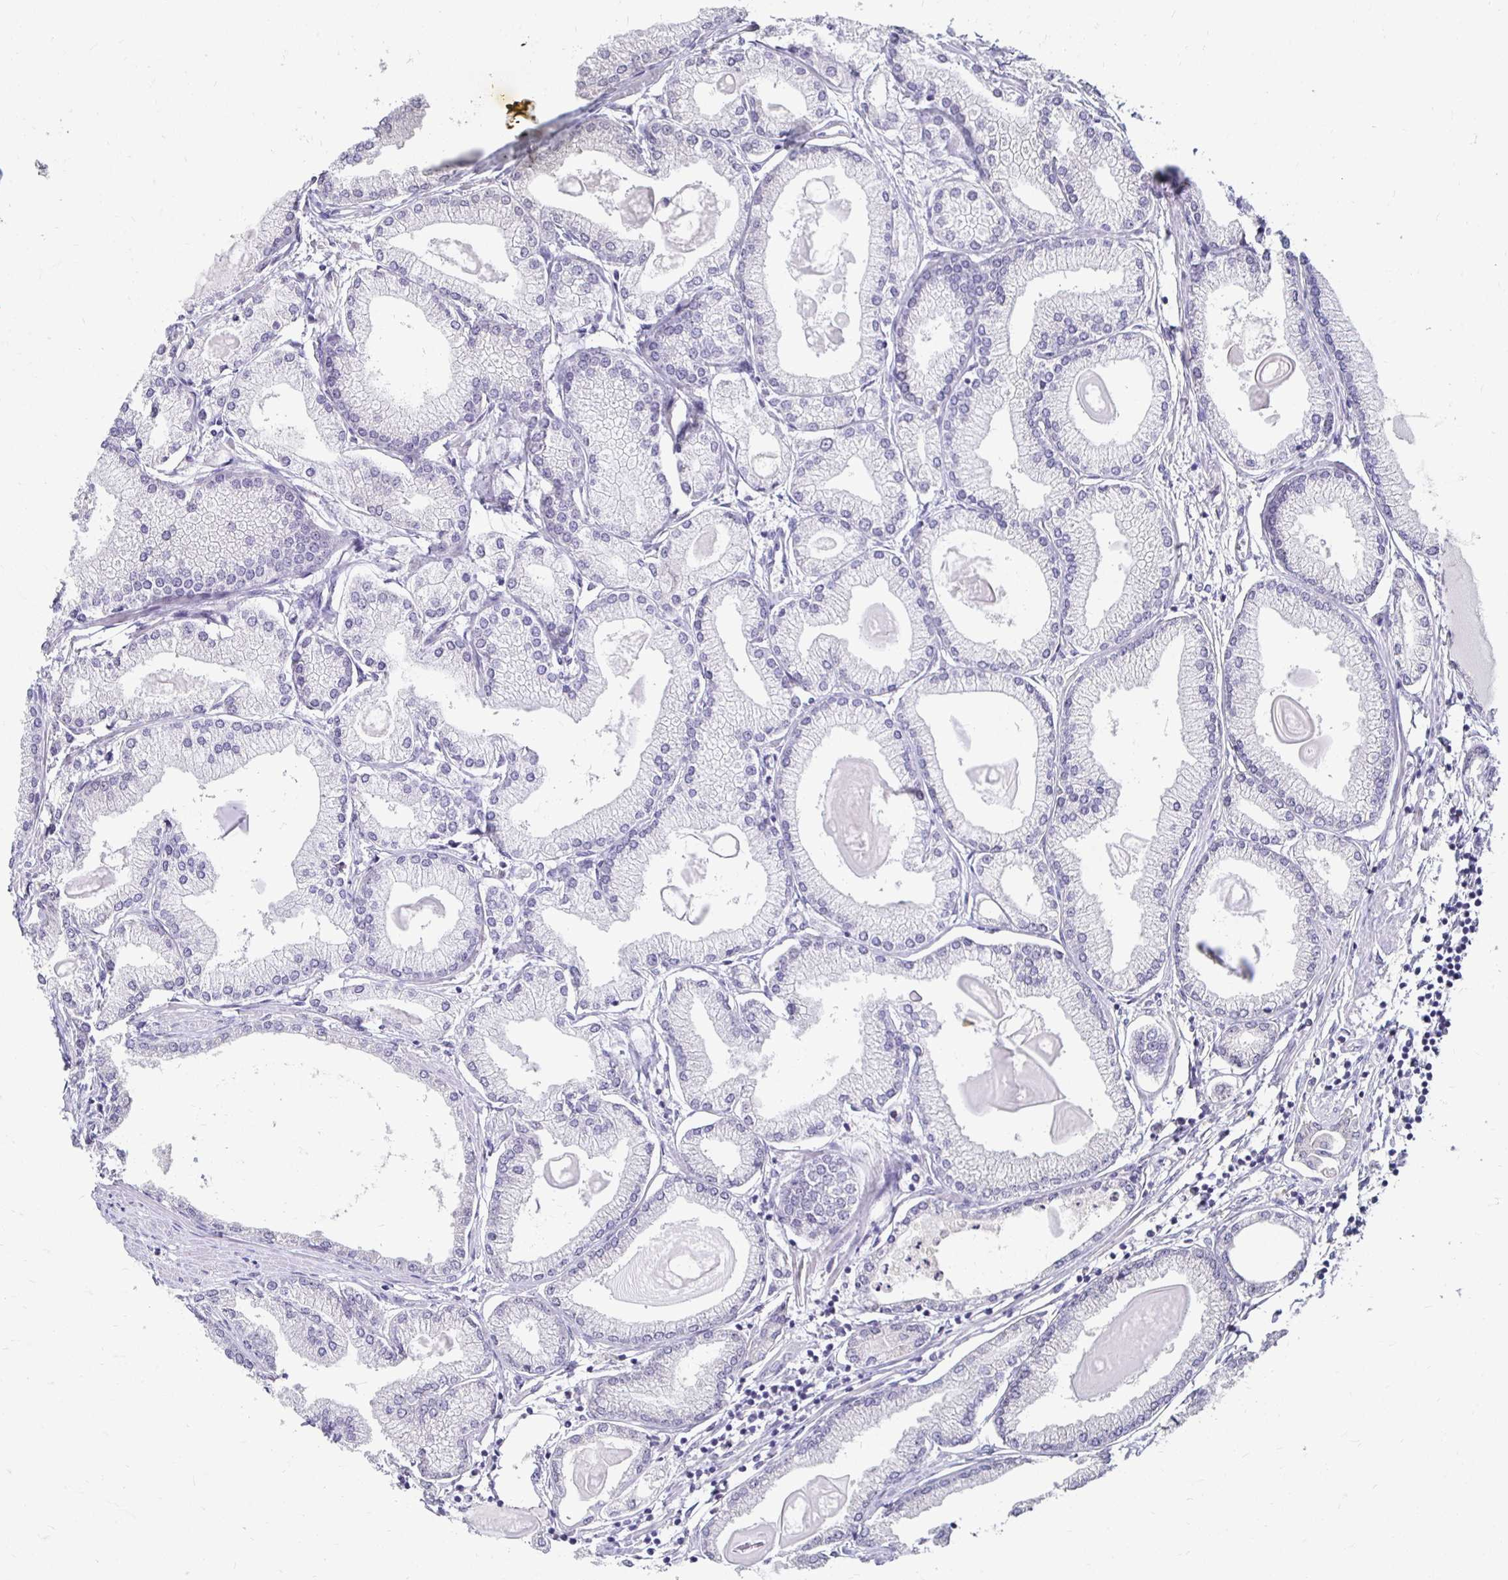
{"staining": {"intensity": "negative", "quantity": "none", "location": "none"}, "tissue": "prostate cancer", "cell_type": "Tumor cells", "image_type": "cancer", "snomed": [{"axis": "morphology", "description": "Adenocarcinoma, High grade"}, {"axis": "topography", "description": "Prostate"}], "caption": "A high-resolution photomicrograph shows immunohistochemistry (IHC) staining of prostate high-grade adenocarcinoma, which reveals no significant positivity in tumor cells.", "gene": "PADI2", "patient": {"sex": "male", "age": 68}}